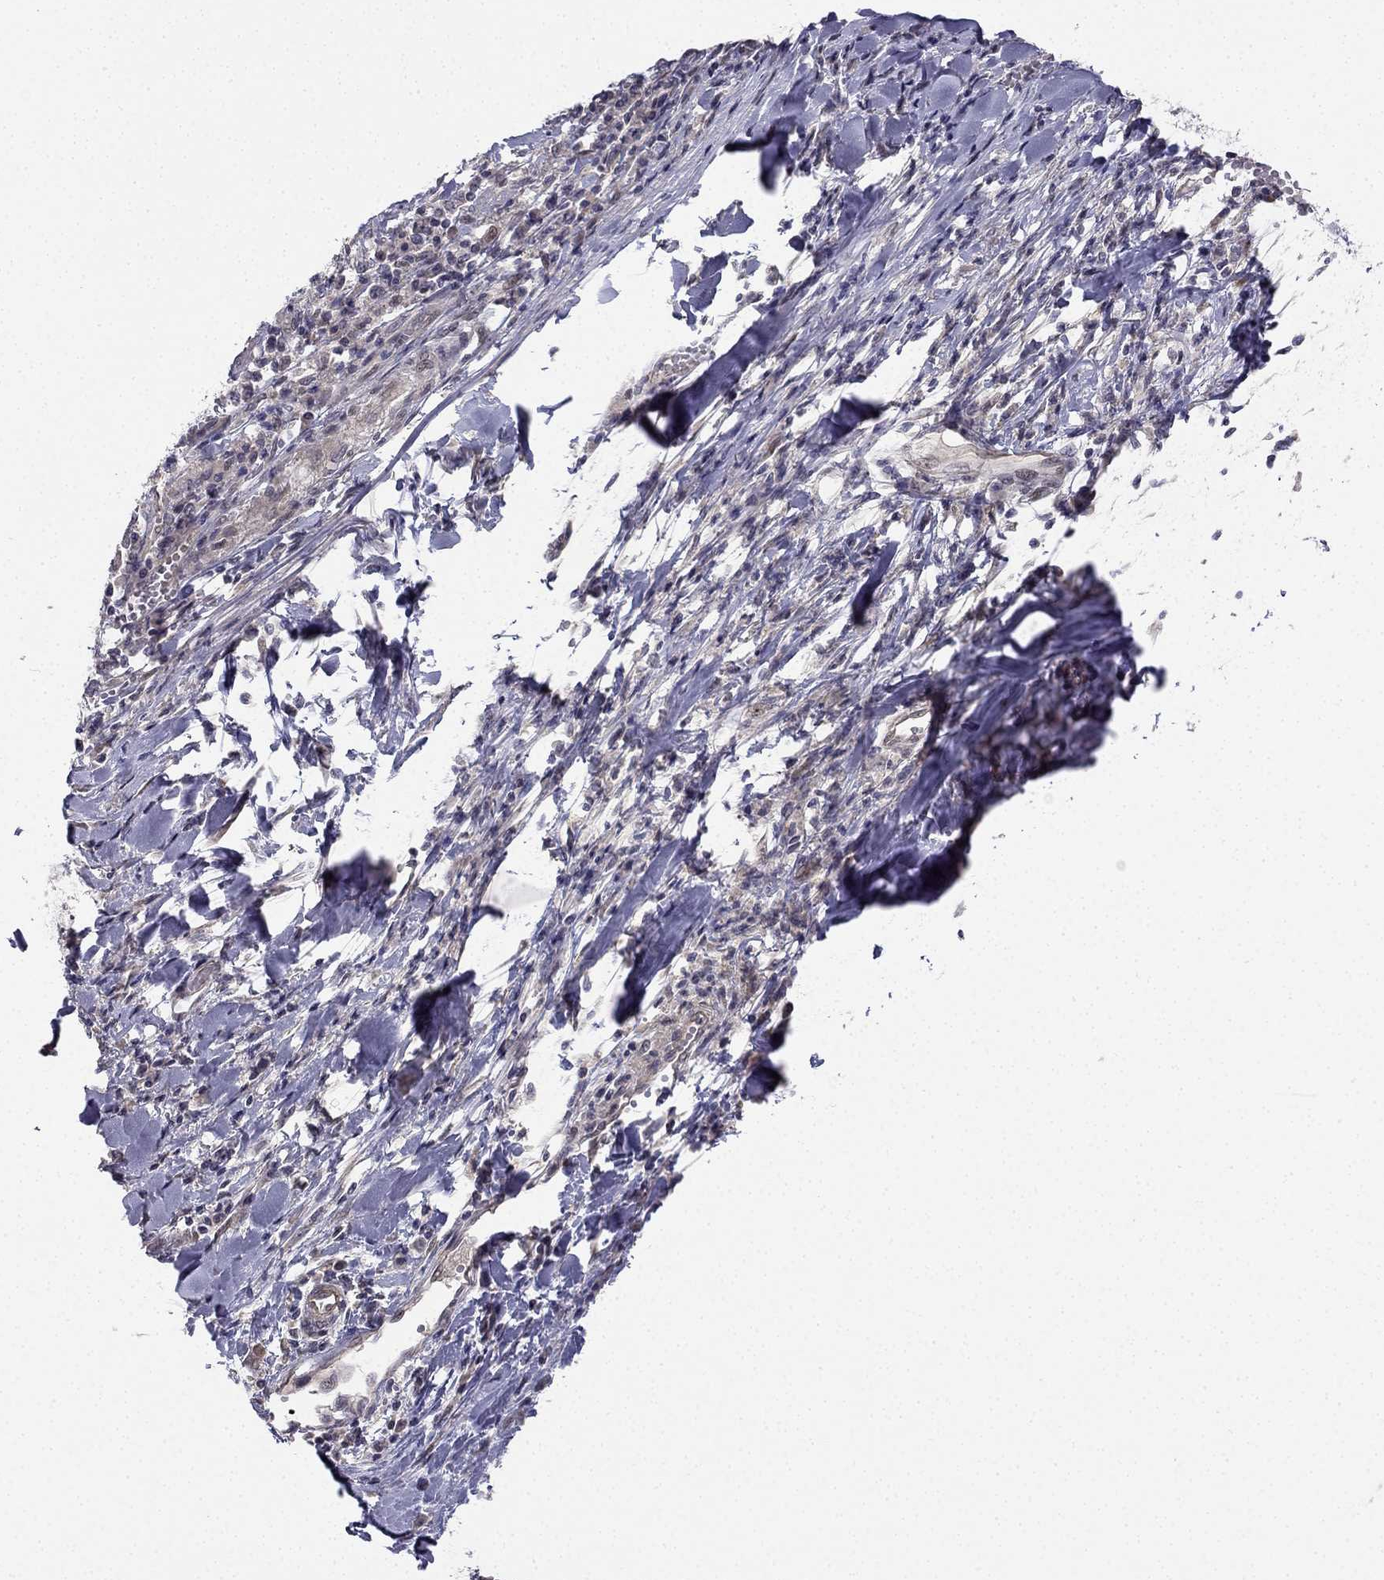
{"staining": {"intensity": "negative", "quantity": "none", "location": "none"}, "tissue": "melanoma", "cell_type": "Tumor cells", "image_type": "cancer", "snomed": [{"axis": "morphology", "description": "Malignant melanoma, Metastatic site"}, {"axis": "topography", "description": "Lymph node"}], "caption": "A histopathology image of human malignant melanoma (metastatic site) is negative for staining in tumor cells.", "gene": "CHST8", "patient": {"sex": "male", "age": 50}}